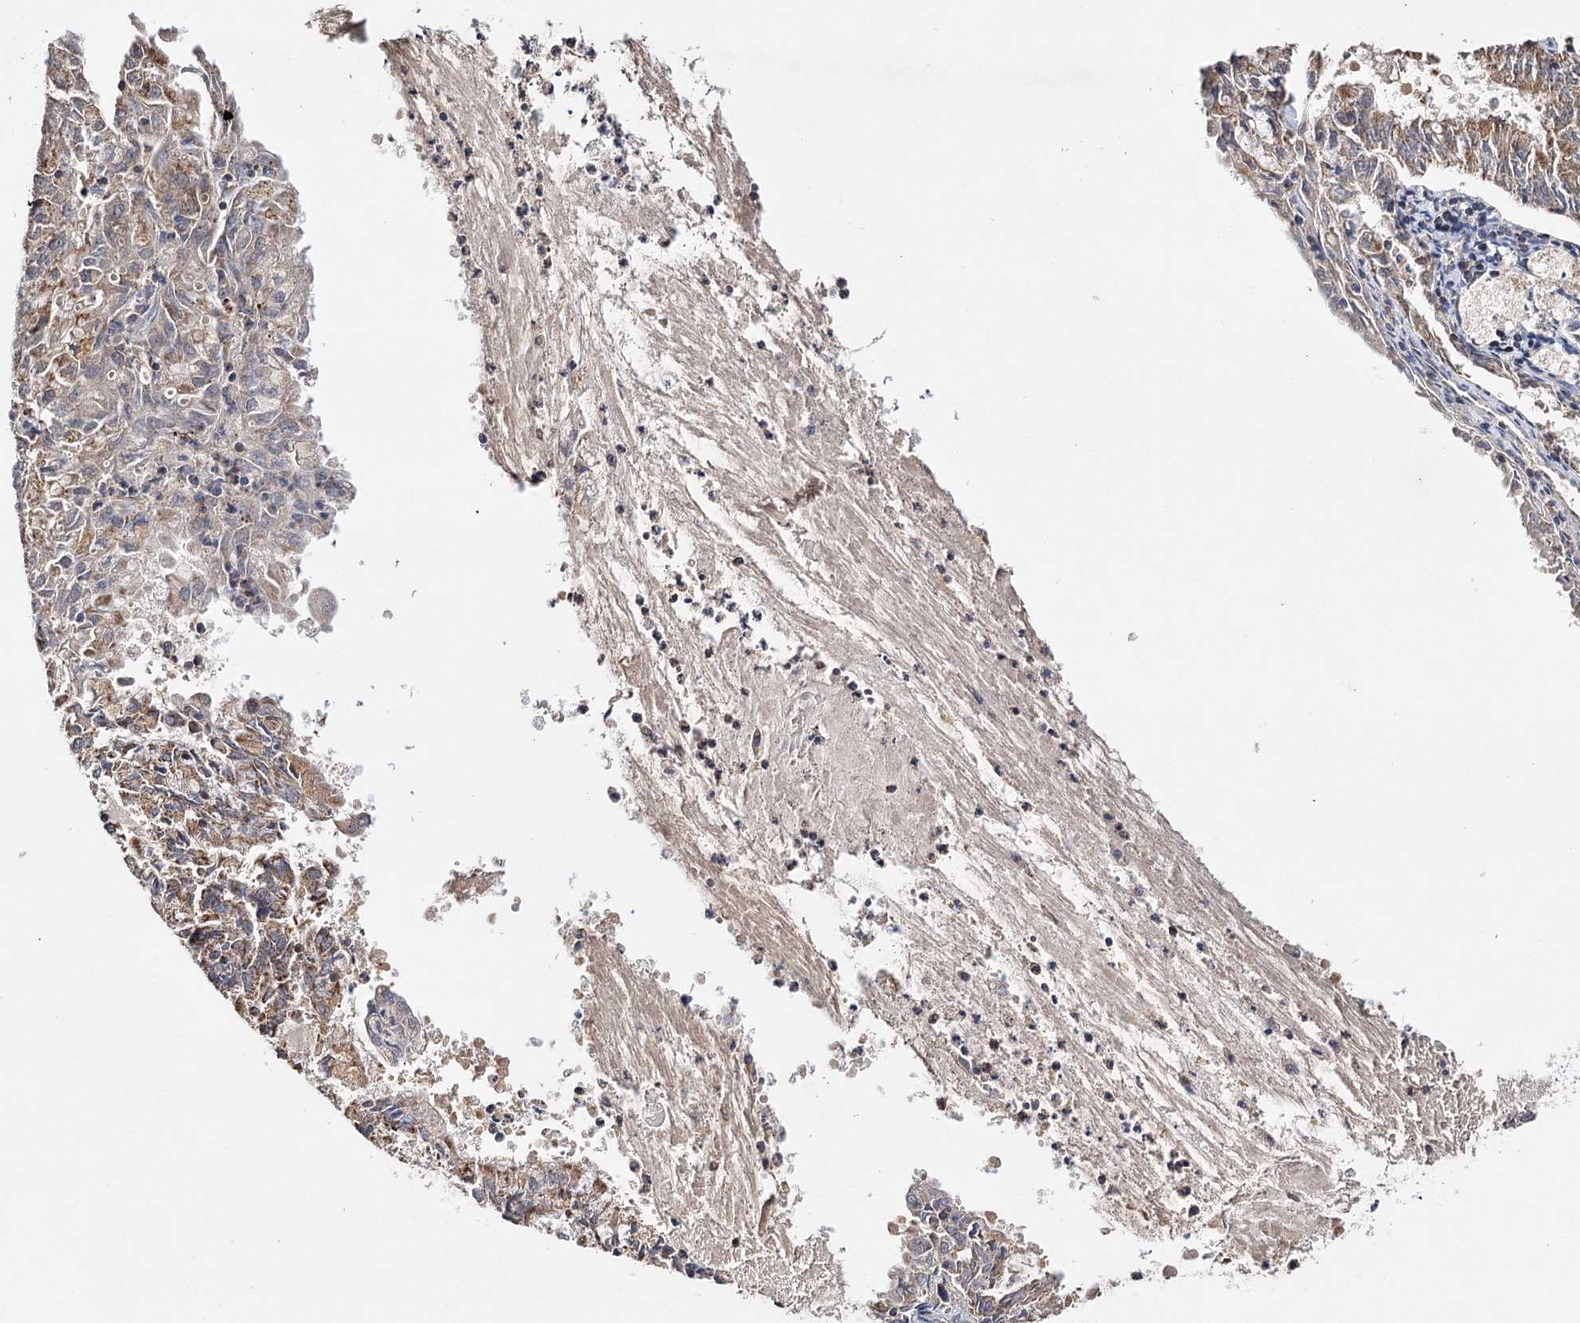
{"staining": {"intensity": "moderate", "quantity": ">75%", "location": "cytoplasmic/membranous"}, "tissue": "endometrial cancer", "cell_type": "Tumor cells", "image_type": "cancer", "snomed": [{"axis": "morphology", "description": "Adenocarcinoma, NOS"}, {"axis": "topography", "description": "Endometrium"}], "caption": "A brown stain shows moderate cytoplasmic/membranous positivity of a protein in human endometrial cancer (adenocarcinoma) tumor cells. The protein is shown in brown color, while the nuclei are stained blue.", "gene": "CFAP46", "patient": {"sex": "female", "age": 57}}